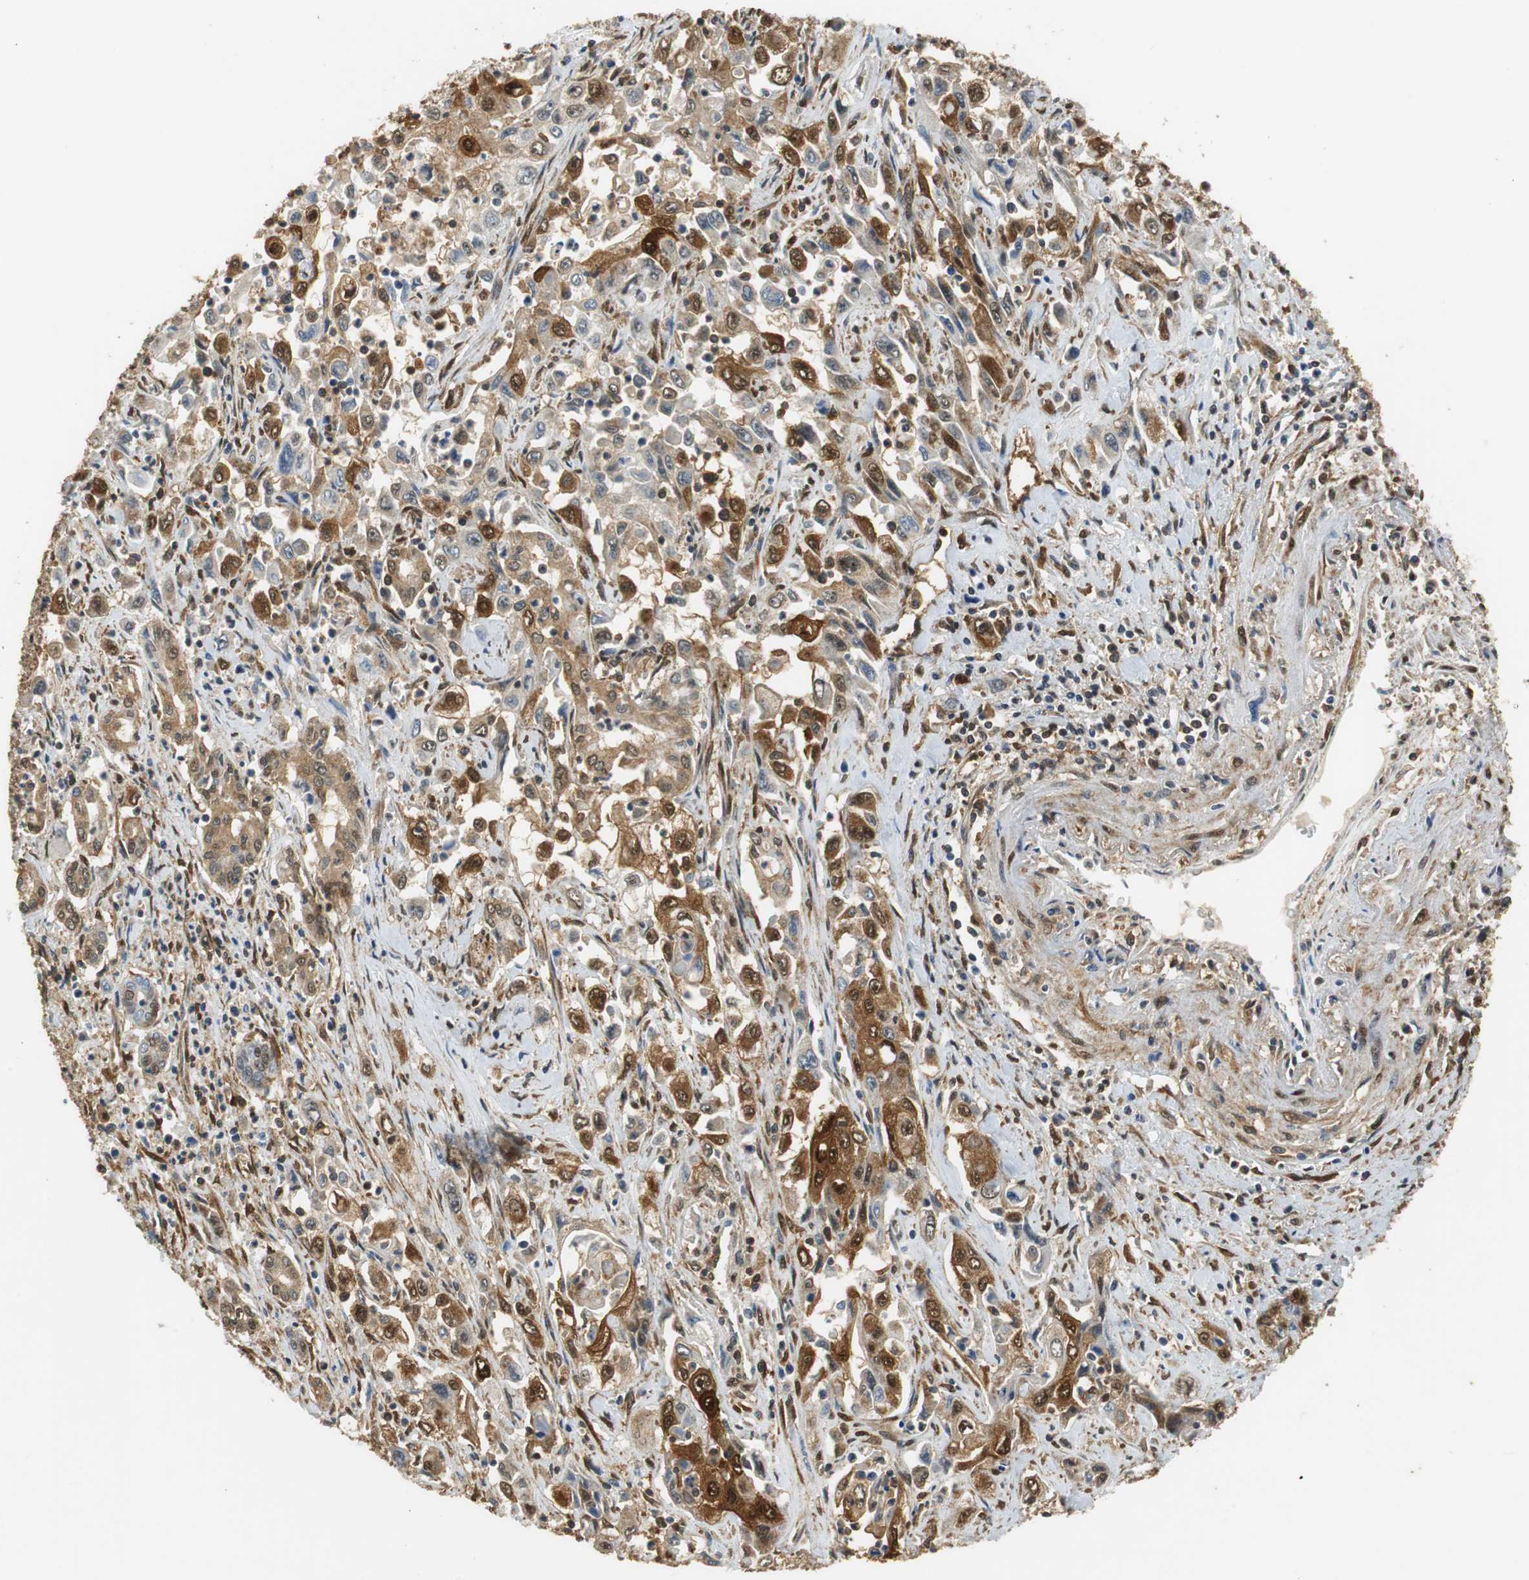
{"staining": {"intensity": "strong", "quantity": ">75%", "location": "cytoplasmic/membranous,nuclear"}, "tissue": "pancreatic cancer", "cell_type": "Tumor cells", "image_type": "cancer", "snomed": [{"axis": "morphology", "description": "Adenocarcinoma, NOS"}, {"axis": "topography", "description": "Pancreas"}], "caption": "An IHC histopathology image of tumor tissue is shown. Protein staining in brown shows strong cytoplasmic/membranous and nuclear positivity in pancreatic cancer (adenocarcinoma) within tumor cells.", "gene": "UBQLN2", "patient": {"sex": "male", "age": 70}}